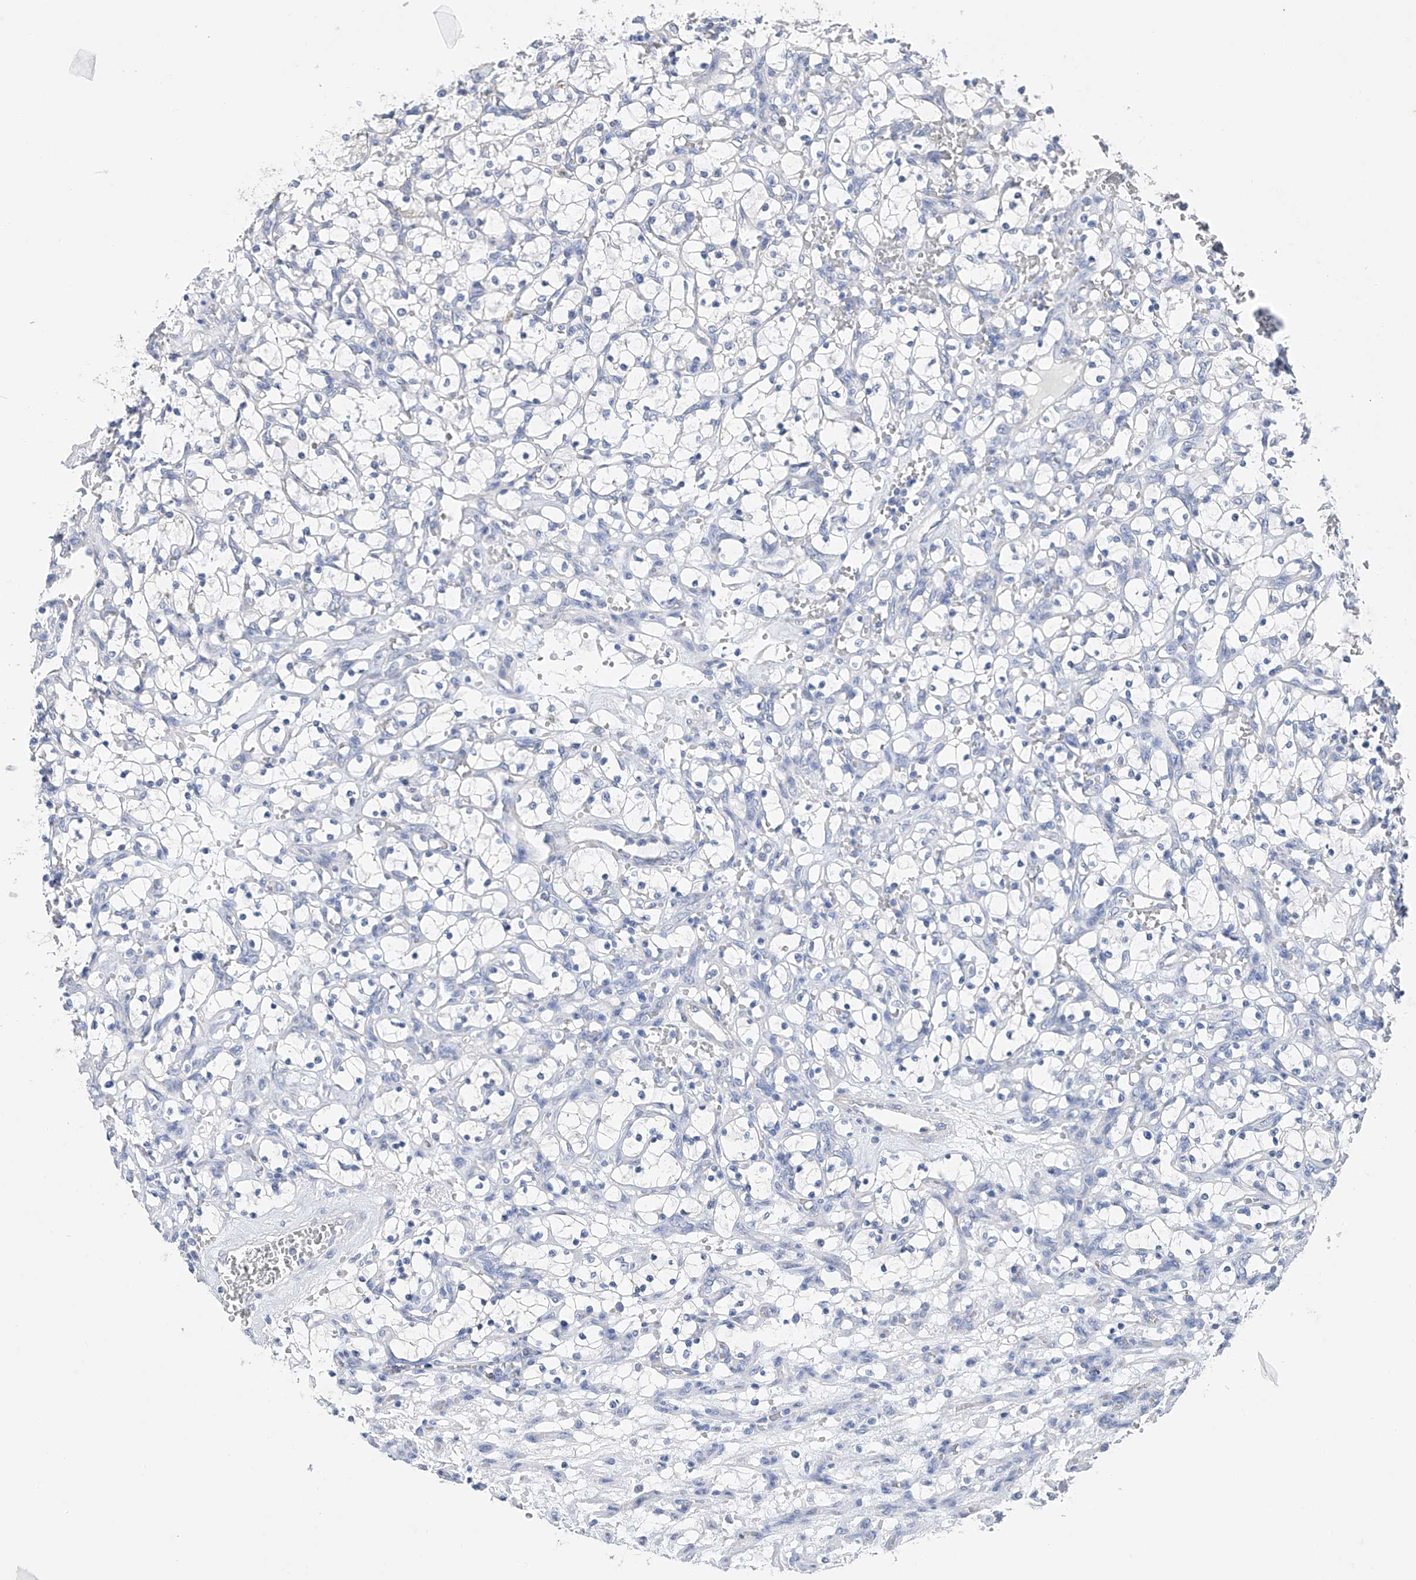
{"staining": {"intensity": "negative", "quantity": "none", "location": "none"}, "tissue": "renal cancer", "cell_type": "Tumor cells", "image_type": "cancer", "snomed": [{"axis": "morphology", "description": "Adenocarcinoma, NOS"}, {"axis": "topography", "description": "Kidney"}], "caption": "IHC histopathology image of neoplastic tissue: renal cancer (adenocarcinoma) stained with DAB exhibits no significant protein positivity in tumor cells.", "gene": "ADRA1A", "patient": {"sex": "female", "age": 69}}